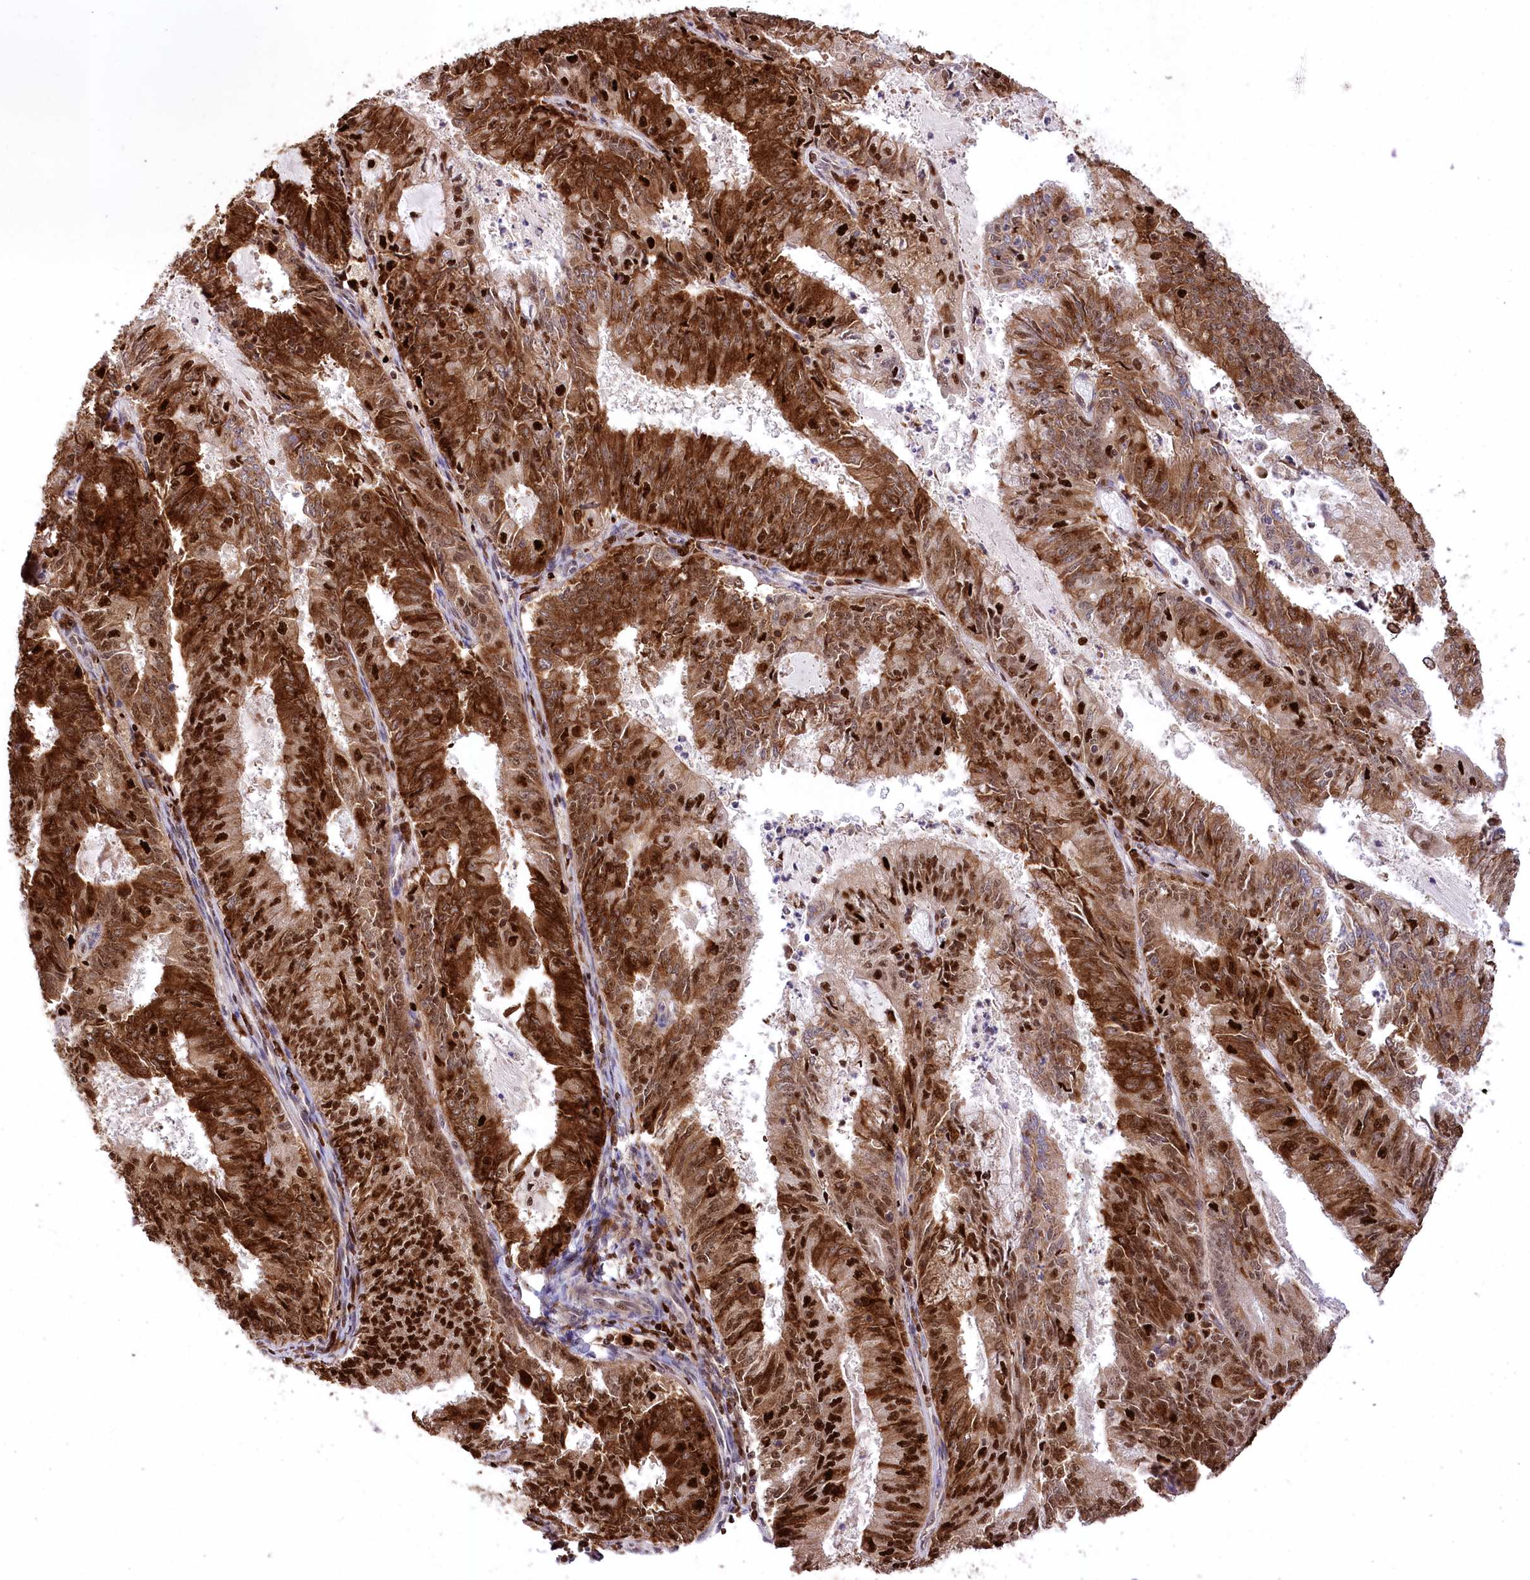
{"staining": {"intensity": "strong", "quantity": ">75%", "location": "cytoplasmic/membranous,nuclear"}, "tissue": "endometrial cancer", "cell_type": "Tumor cells", "image_type": "cancer", "snomed": [{"axis": "morphology", "description": "Adenocarcinoma, NOS"}, {"axis": "topography", "description": "Endometrium"}], "caption": "Endometrial cancer (adenocarcinoma) stained with immunohistochemistry demonstrates strong cytoplasmic/membranous and nuclear positivity in approximately >75% of tumor cells.", "gene": "FIGN", "patient": {"sex": "female", "age": 57}}